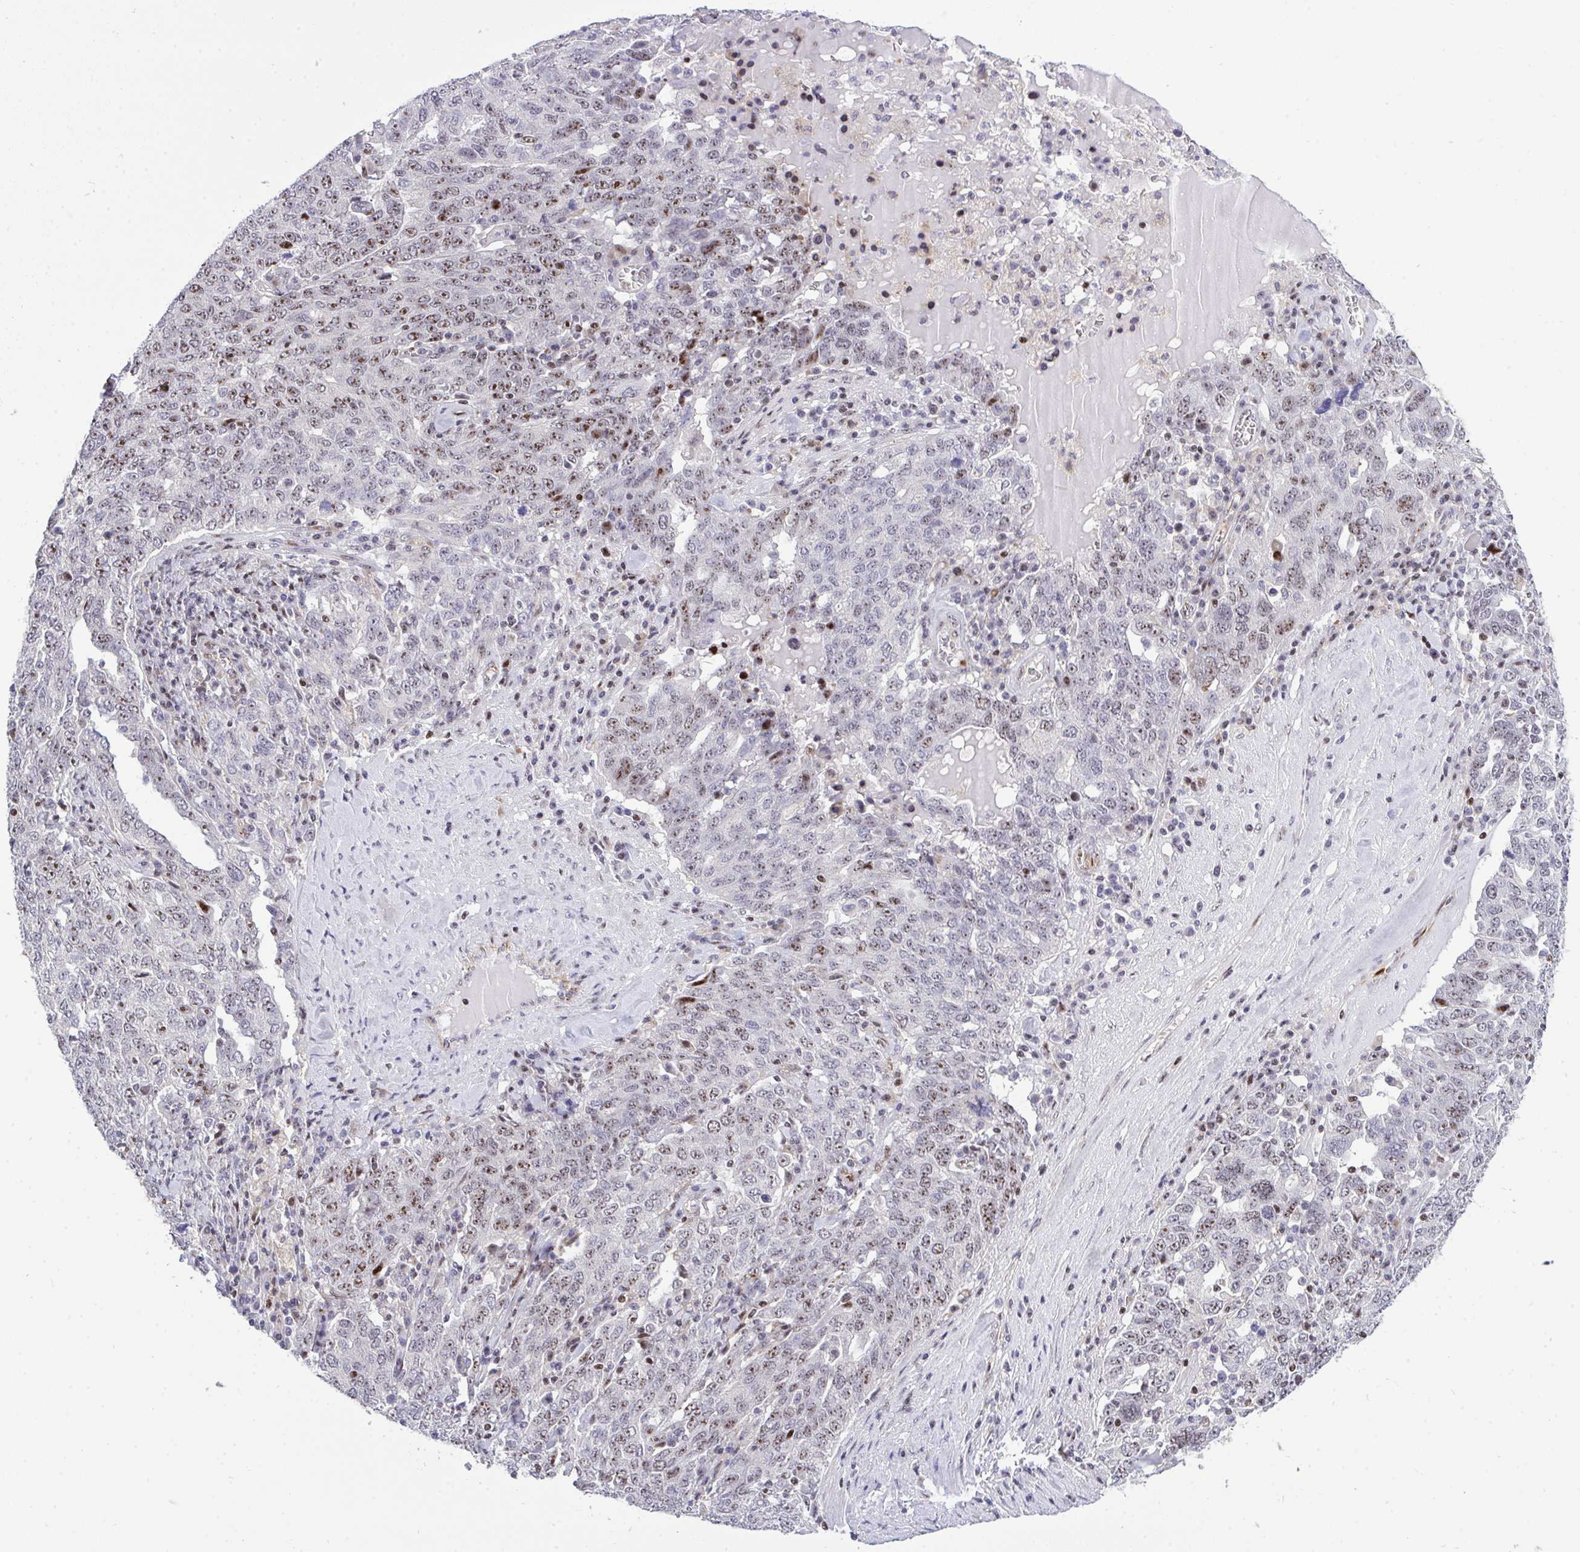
{"staining": {"intensity": "moderate", "quantity": ">75%", "location": "nuclear"}, "tissue": "ovarian cancer", "cell_type": "Tumor cells", "image_type": "cancer", "snomed": [{"axis": "morphology", "description": "Carcinoma, endometroid"}, {"axis": "topography", "description": "Ovary"}], "caption": "Ovarian cancer (endometroid carcinoma) stained for a protein demonstrates moderate nuclear positivity in tumor cells.", "gene": "PLPPR3", "patient": {"sex": "female", "age": 62}}